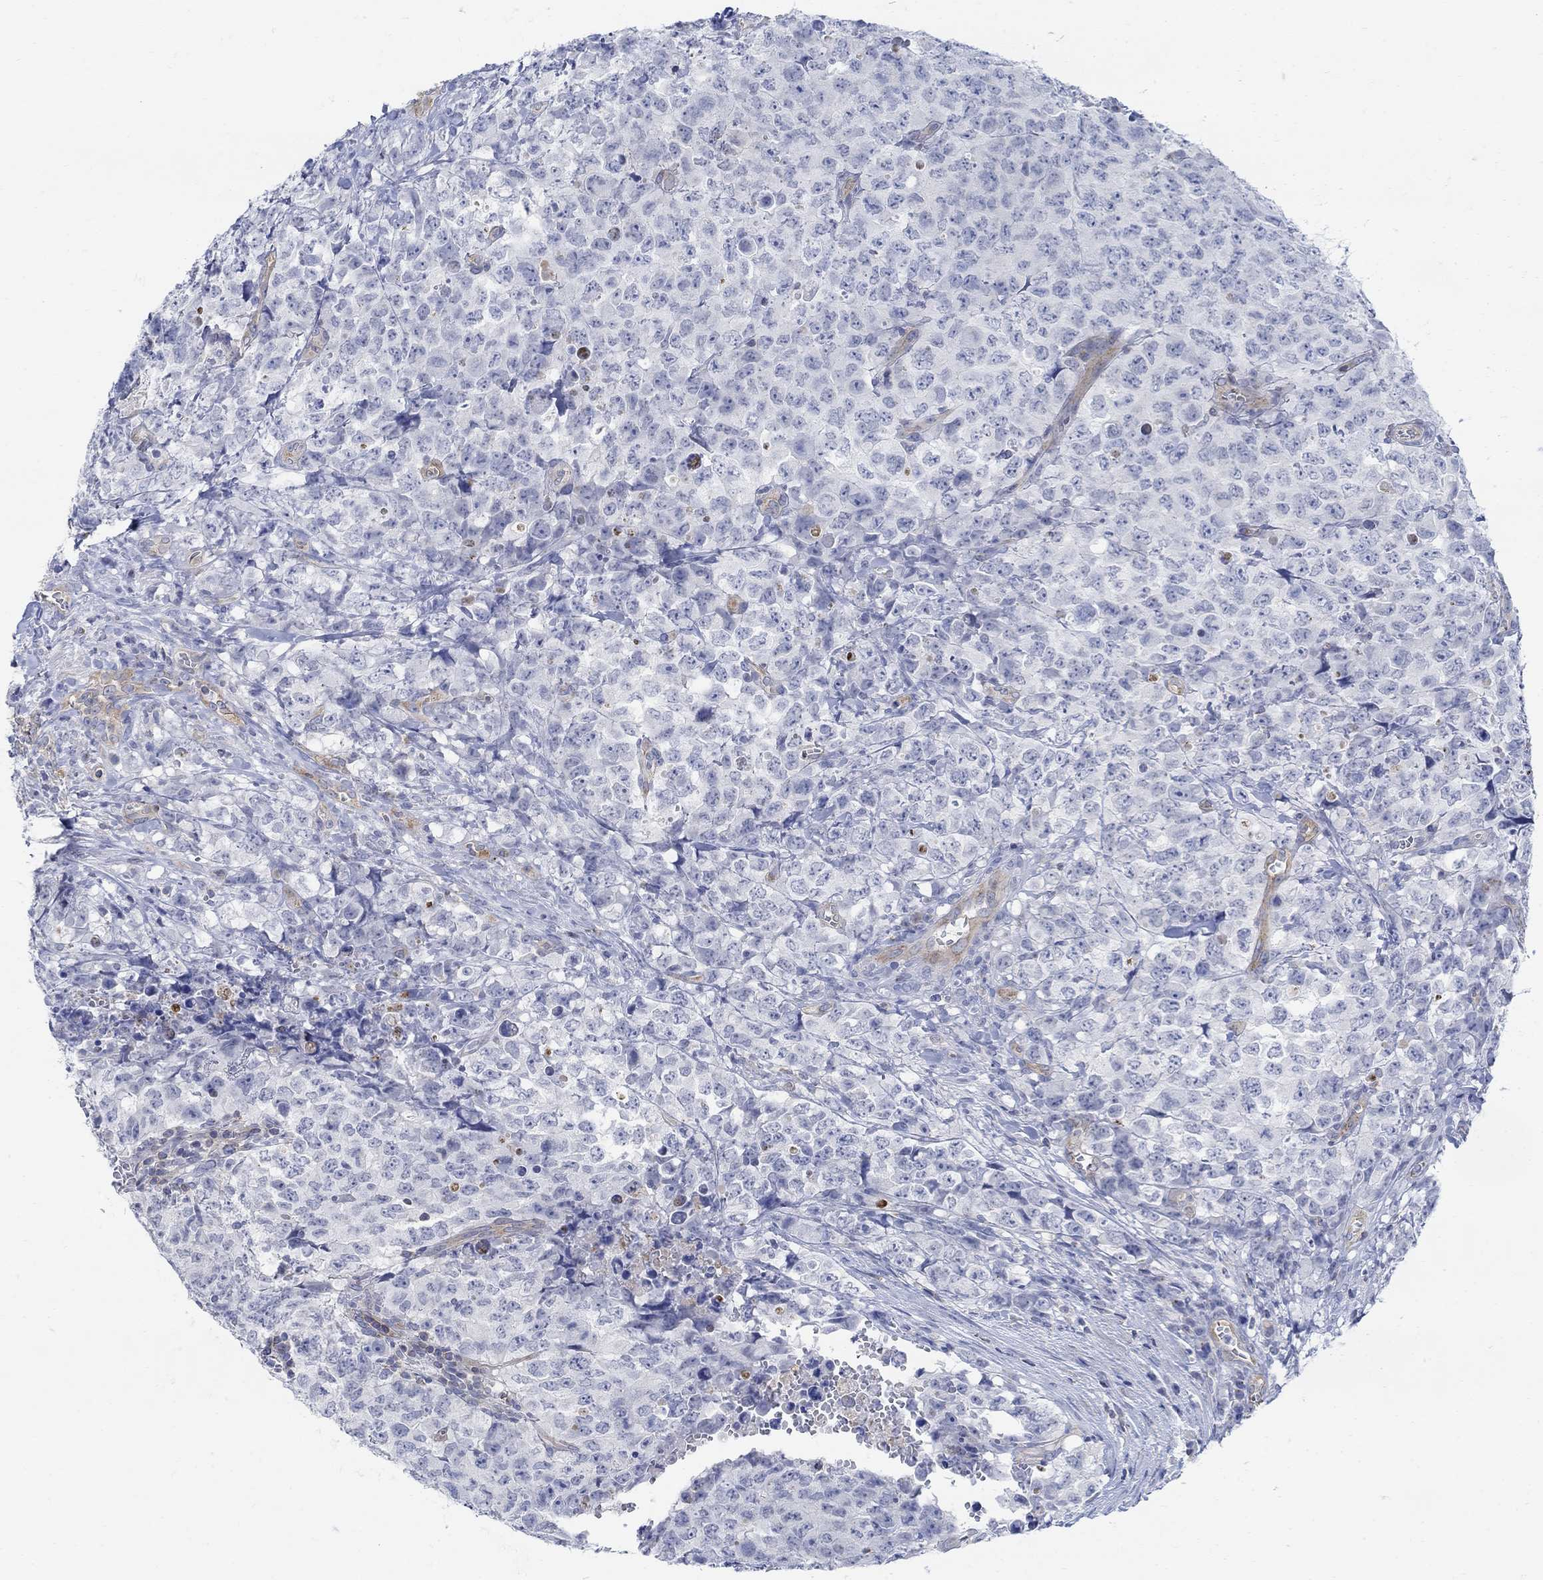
{"staining": {"intensity": "negative", "quantity": "none", "location": "none"}, "tissue": "testis cancer", "cell_type": "Tumor cells", "image_type": "cancer", "snomed": [{"axis": "morphology", "description": "Carcinoma, Embryonal, NOS"}, {"axis": "topography", "description": "Testis"}], "caption": "There is no significant positivity in tumor cells of testis cancer (embryonal carcinoma). The staining is performed using DAB (3,3'-diaminobenzidine) brown chromogen with nuclei counter-stained in using hematoxylin.", "gene": "PHF21B", "patient": {"sex": "male", "age": 23}}